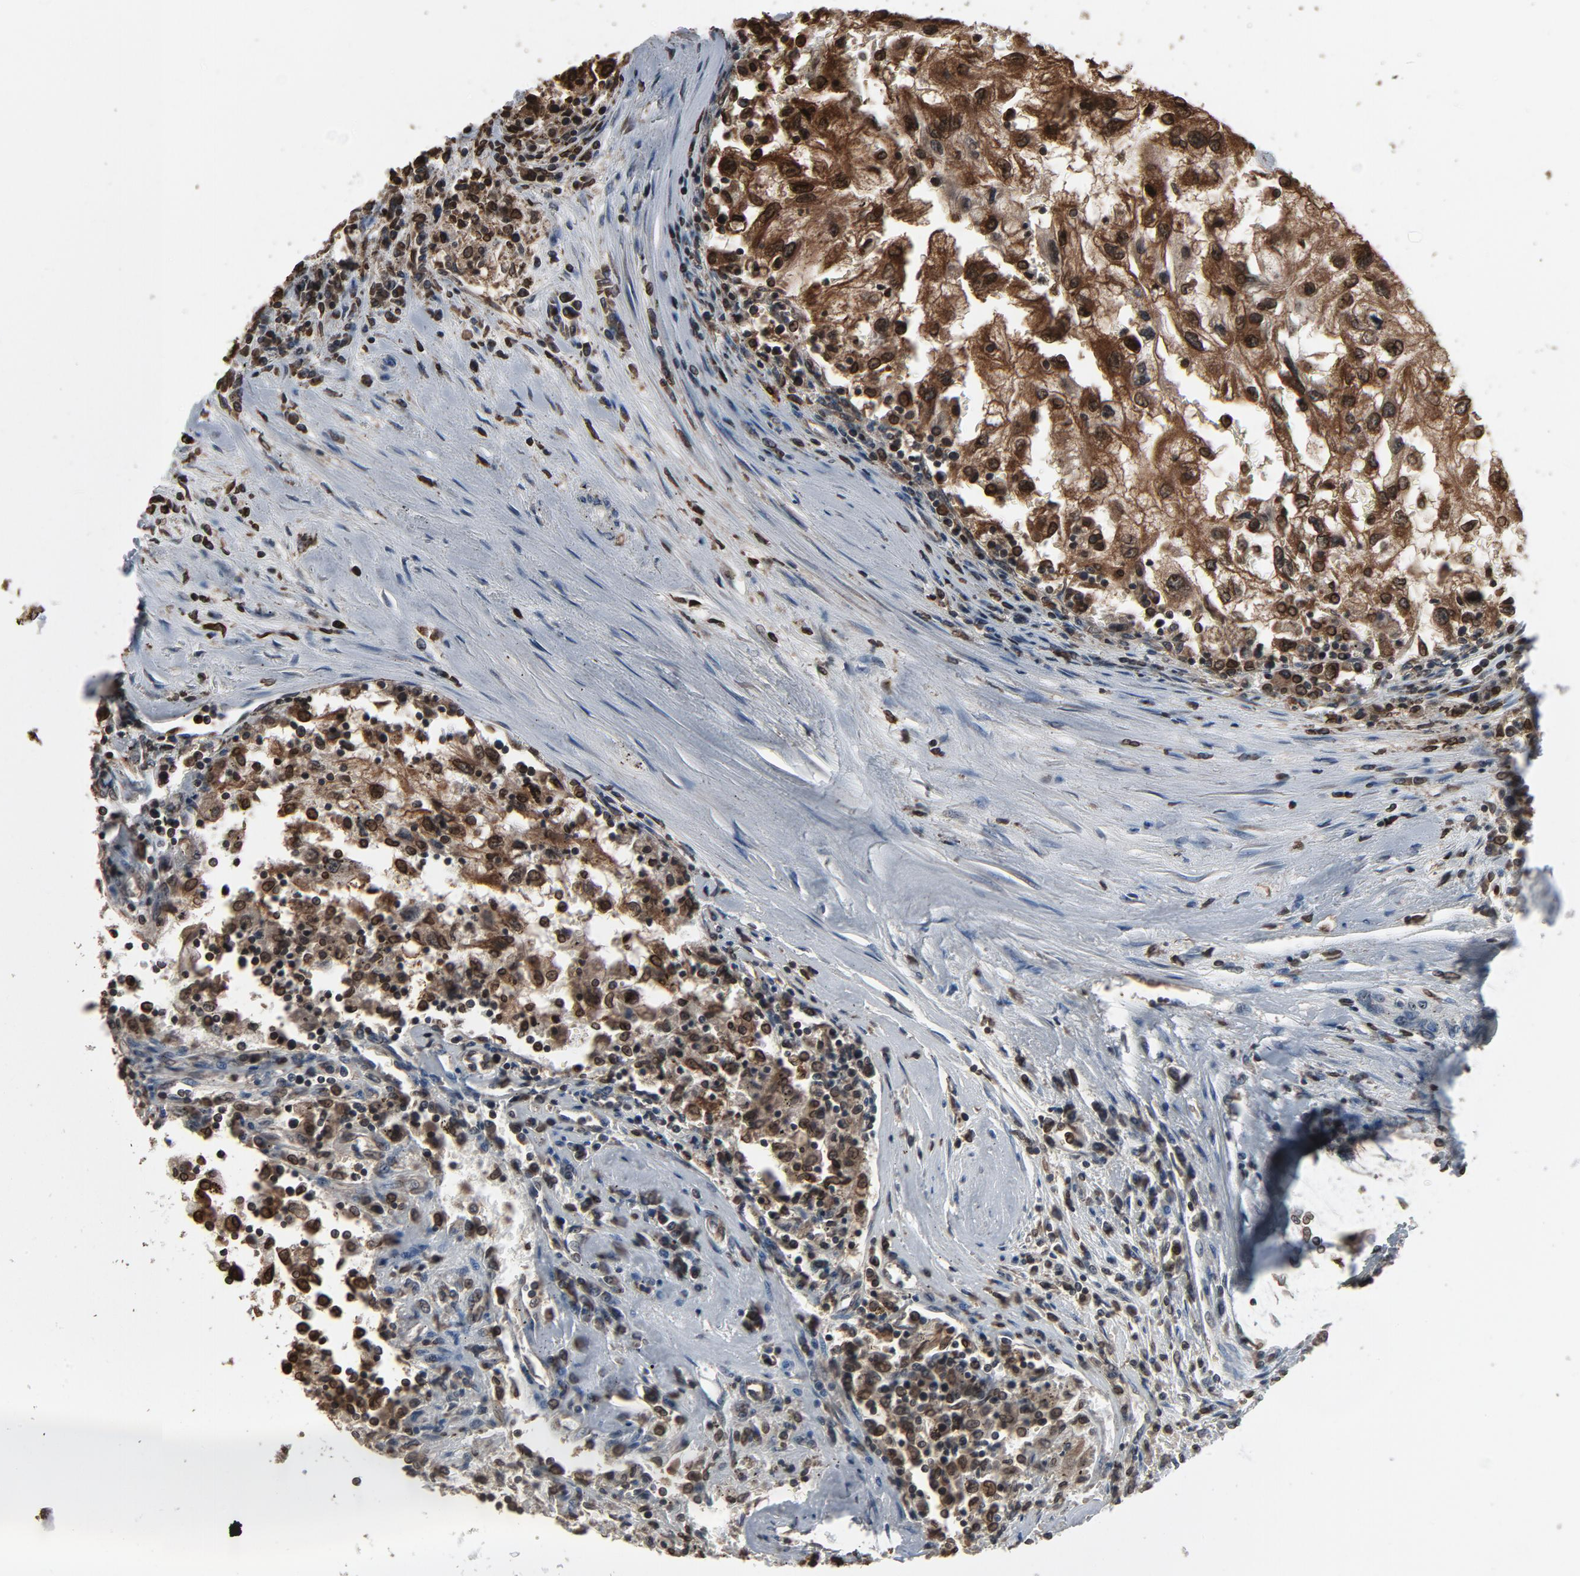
{"staining": {"intensity": "moderate", "quantity": ">75%", "location": "cytoplasmic/membranous,nuclear"}, "tissue": "renal cancer", "cell_type": "Tumor cells", "image_type": "cancer", "snomed": [{"axis": "morphology", "description": "Normal tissue, NOS"}, {"axis": "morphology", "description": "Adenocarcinoma, NOS"}, {"axis": "topography", "description": "Kidney"}], "caption": "Immunohistochemical staining of adenocarcinoma (renal) demonstrates moderate cytoplasmic/membranous and nuclear protein expression in about >75% of tumor cells.", "gene": "UBE2D1", "patient": {"sex": "male", "age": 71}}